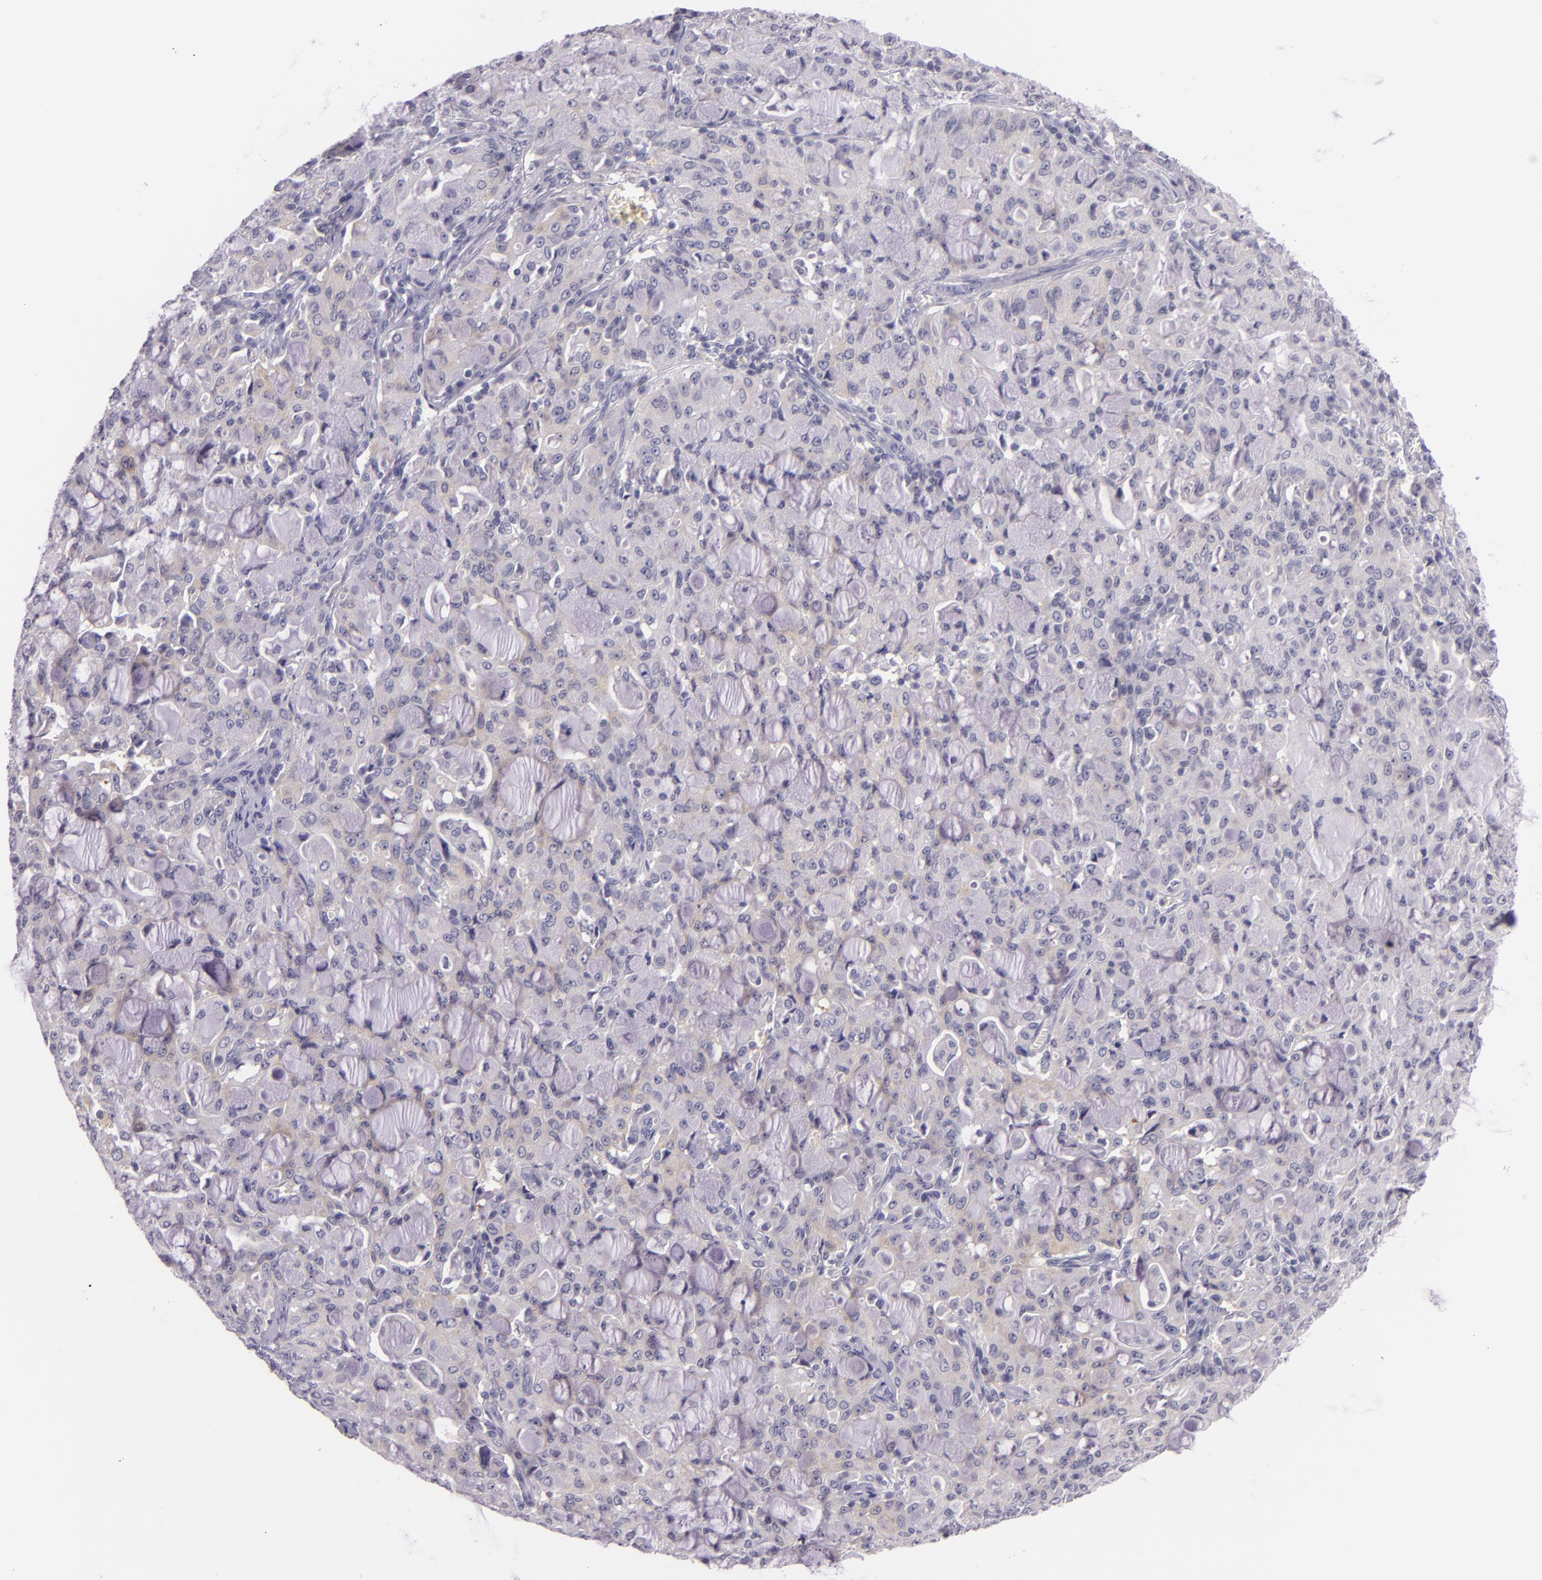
{"staining": {"intensity": "weak", "quantity": "25%-75%", "location": "cytoplasmic/membranous"}, "tissue": "lung cancer", "cell_type": "Tumor cells", "image_type": "cancer", "snomed": [{"axis": "morphology", "description": "Adenocarcinoma, NOS"}, {"axis": "topography", "description": "Lung"}], "caption": "This photomicrograph displays immunohistochemistry staining of lung cancer, with low weak cytoplasmic/membranous staining in approximately 25%-75% of tumor cells.", "gene": "HSP90AA1", "patient": {"sex": "female", "age": 44}}